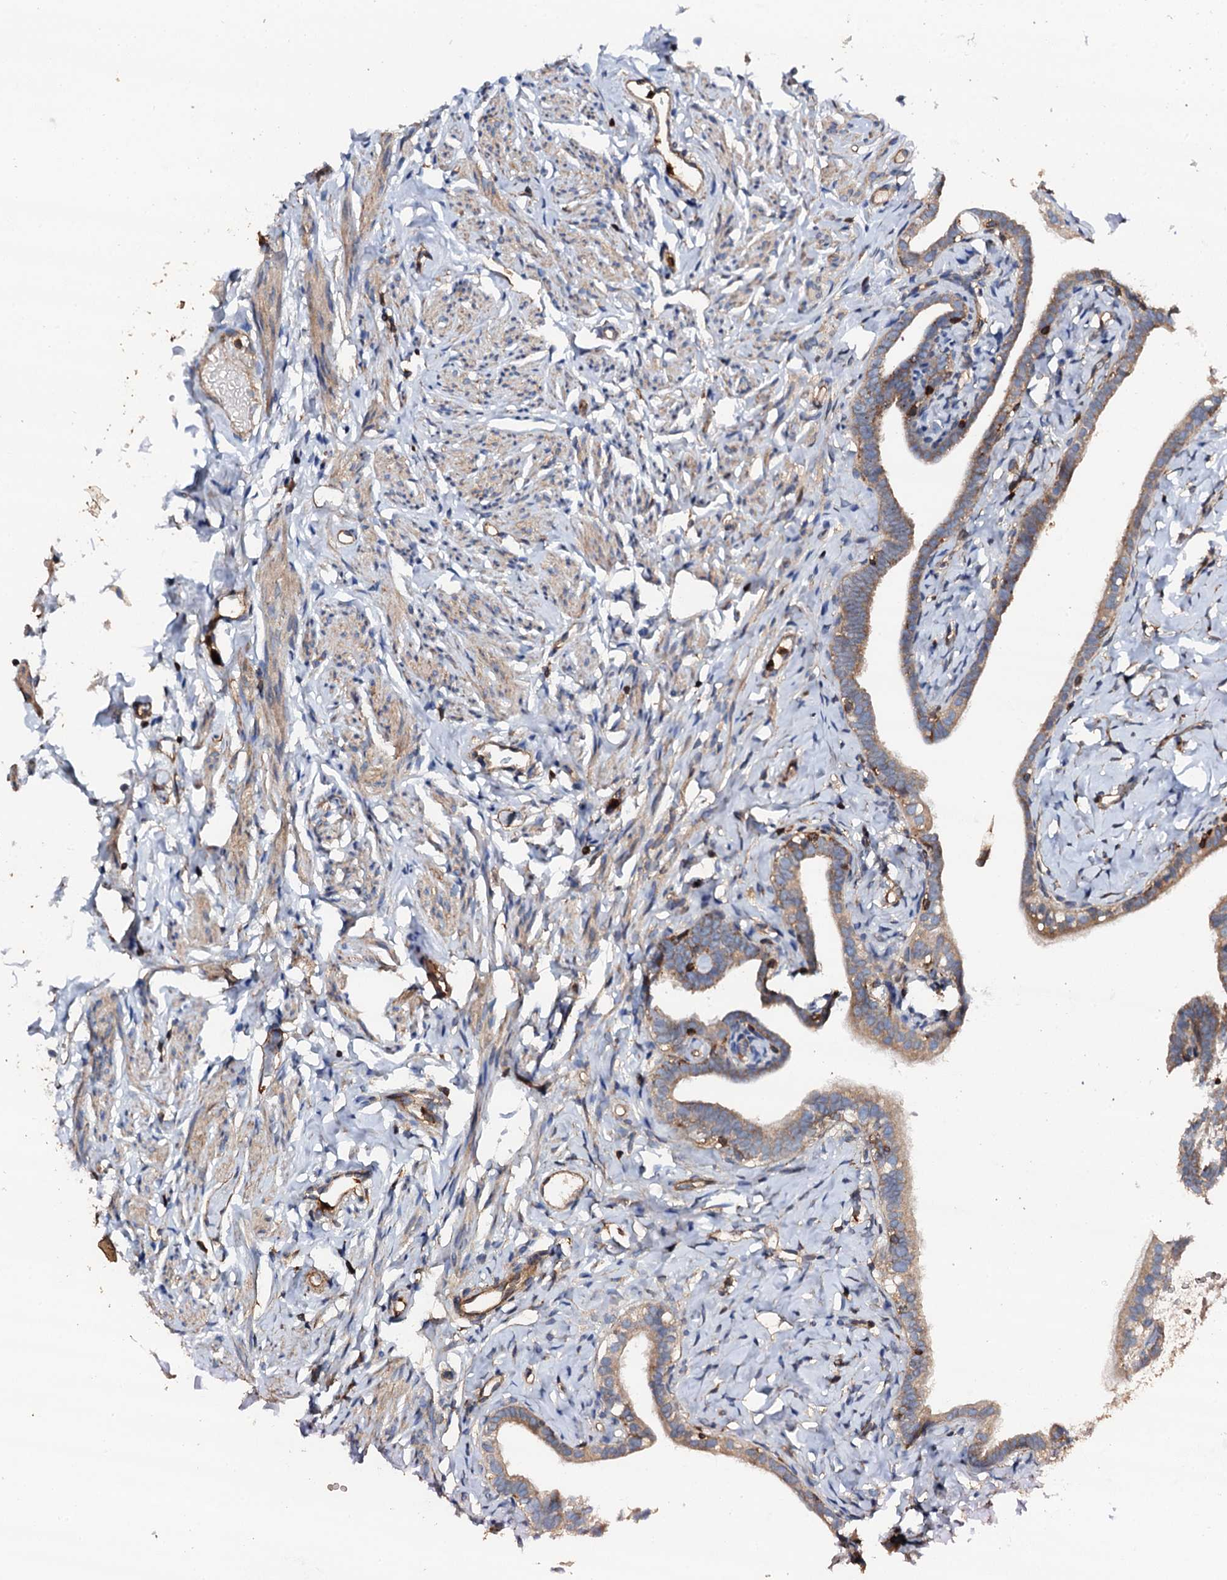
{"staining": {"intensity": "moderate", "quantity": ">75%", "location": "cytoplasmic/membranous"}, "tissue": "fallopian tube", "cell_type": "Glandular cells", "image_type": "normal", "snomed": [{"axis": "morphology", "description": "Normal tissue, NOS"}, {"axis": "topography", "description": "Fallopian tube"}], "caption": "High-magnification brightfield microscopy of normal fallopian tube stained with DAB (3,3'-diaminobenzidine) (brown) and counterstained with hematoxylin (blue). glandular cells exhibit moderate cytoplasmic/membranous staining is identified in about>75% of cells. The staining is performed using DAB brown chromogen to label protein expression. The nuclei are counter-stained blue using hematoxylin.", "gene": "GRK2", "patient": {"sex": "female", "age": 66}}